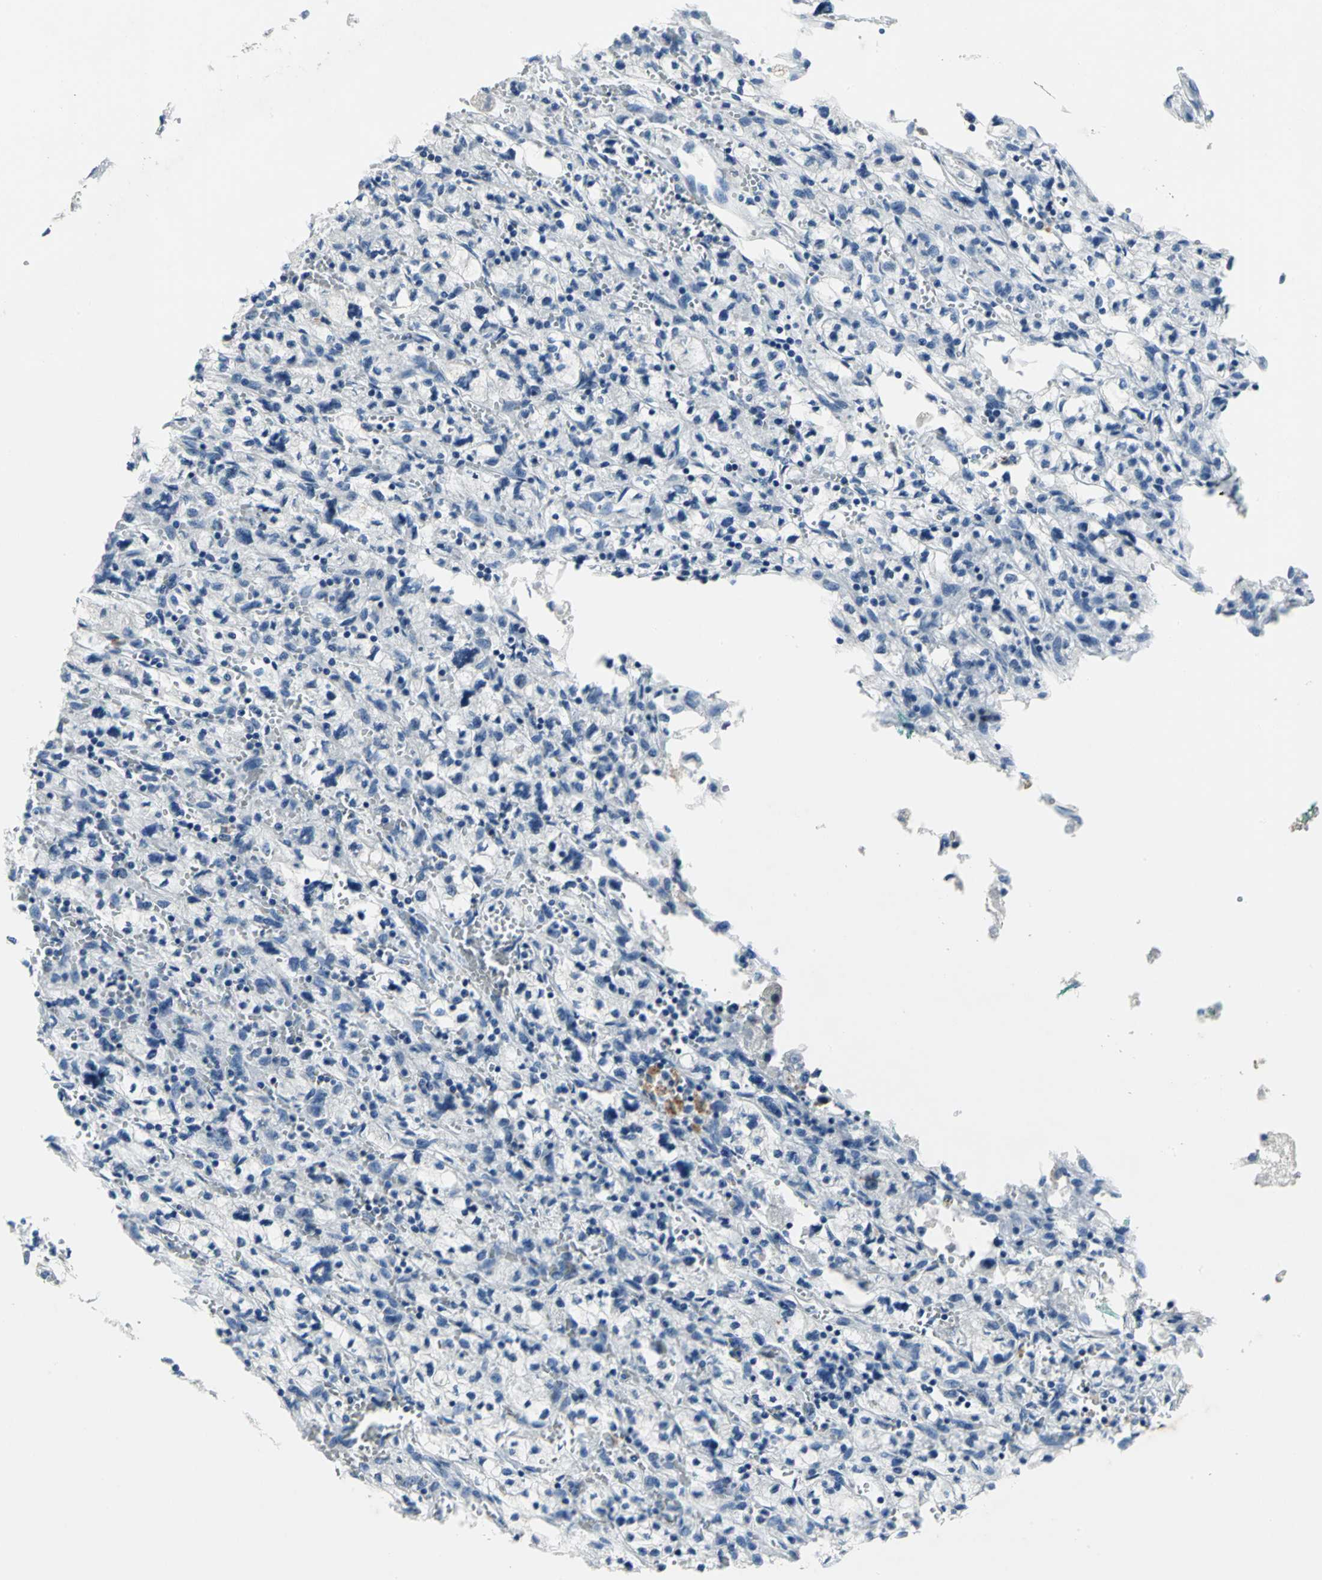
{"staining": {"intensity": "negative", "quantity": "none", "location": "none"}, "tissue": "renal cancer", "cell_type": "Tumor cells", "image_type": "cancer", "snomed": [{"axis": "morphology", "description": "Adenocarcinoma, NOS"}, {"axis": "topography", "description": "Kidney"}], "caption": "IHC of human renal adenocarcinoma reveals no staining in tumor cells.", "gene": "PTGDS", "patient": {"sex": "female", "age": 83}}